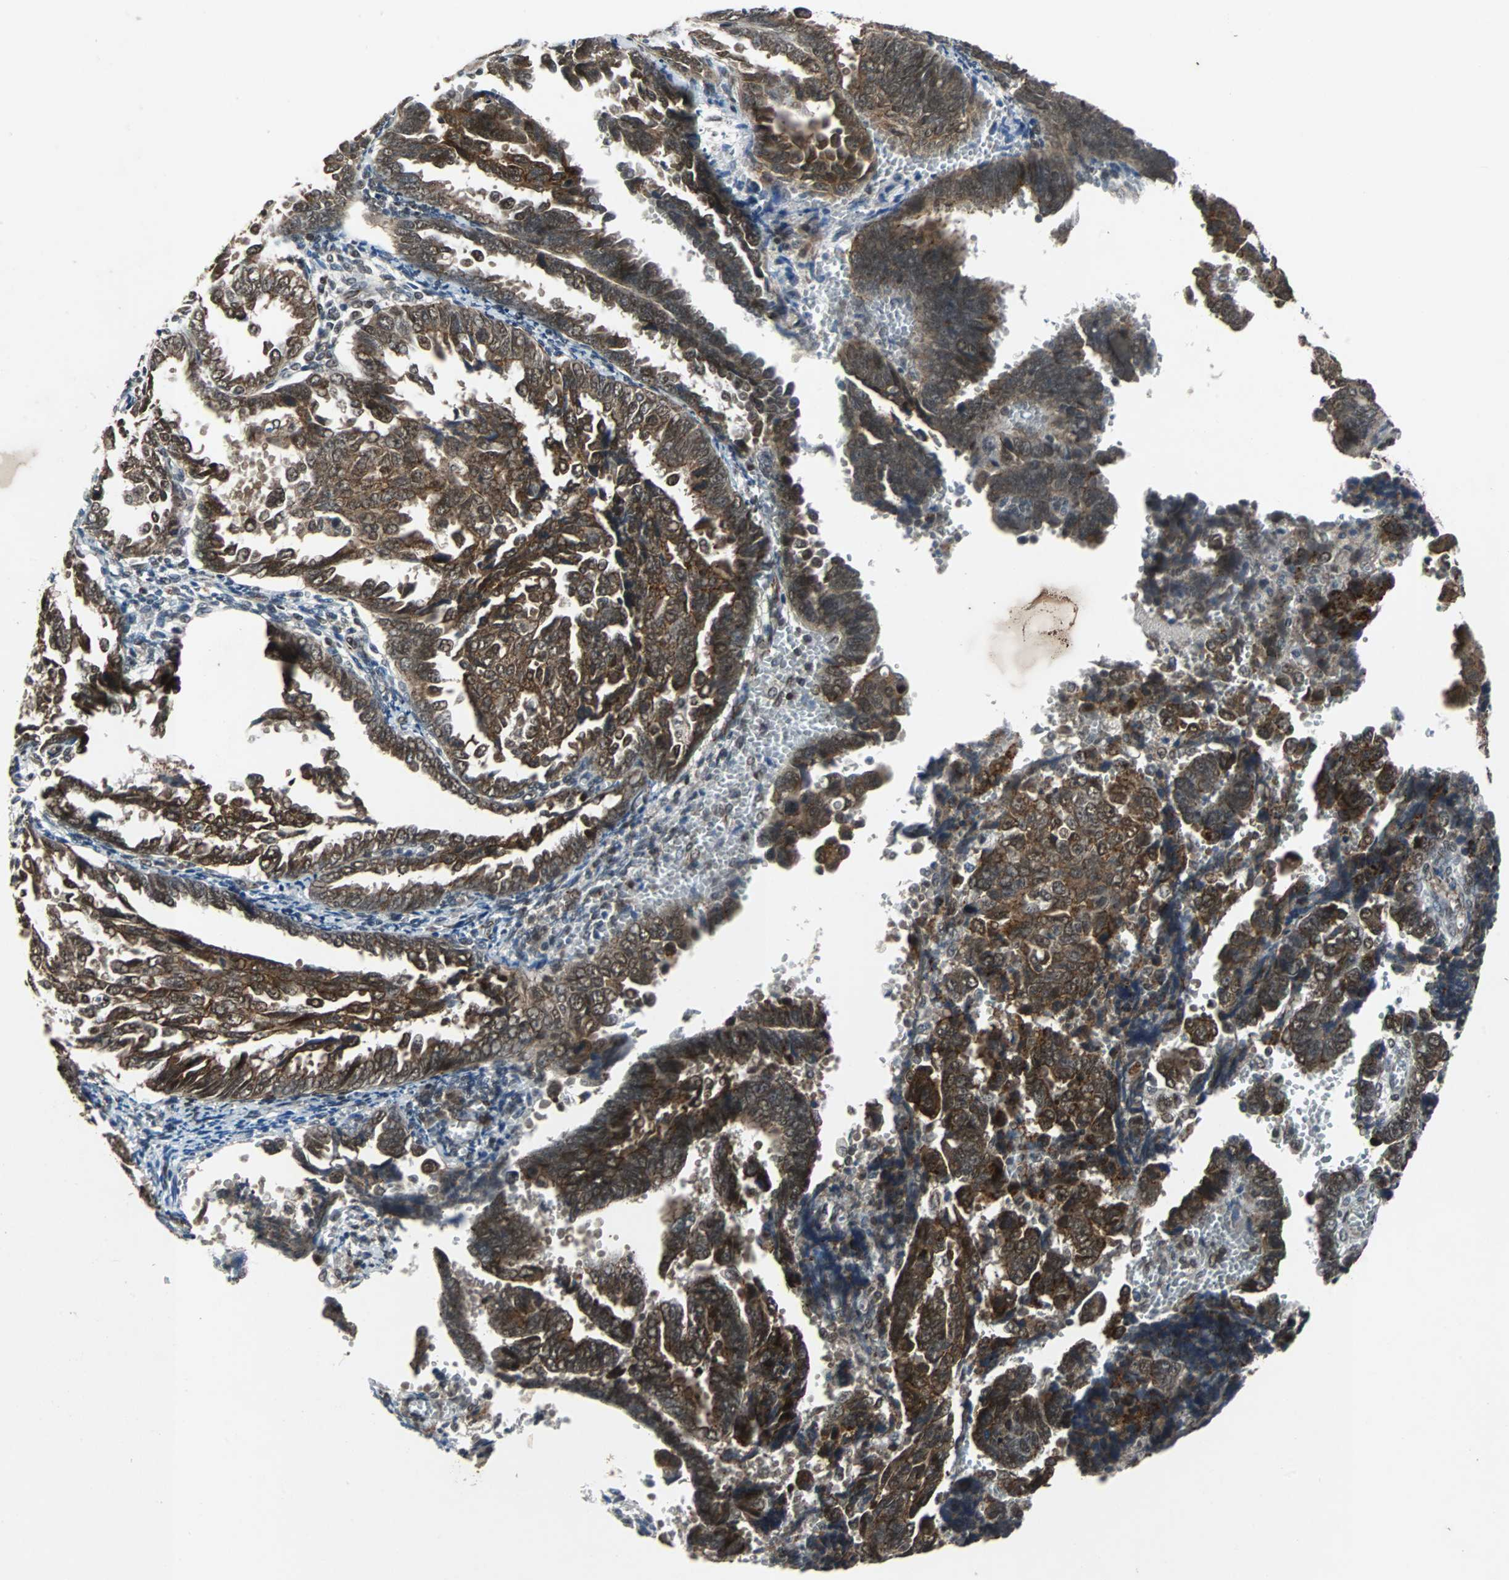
{"staining": {"intensity": "strong", "quantity": ">75%", "location": "cytoplasmic/membranous"}, "tissue": "endometrial cancer", "cell_type": "Tumor cells", "image_type": "cancer", "snomed": [{"axis": "morphology", "description": "Adenocarcinoma, NOS"}, {"axis": "topography", "description": "Endometrium"}], "caption": "Human endometrial adenocarcinoma stained with a protein marker shows strong staining in tumor cells.", "gene": "LSR", "patient": {"sex": "female", "age": 75}}